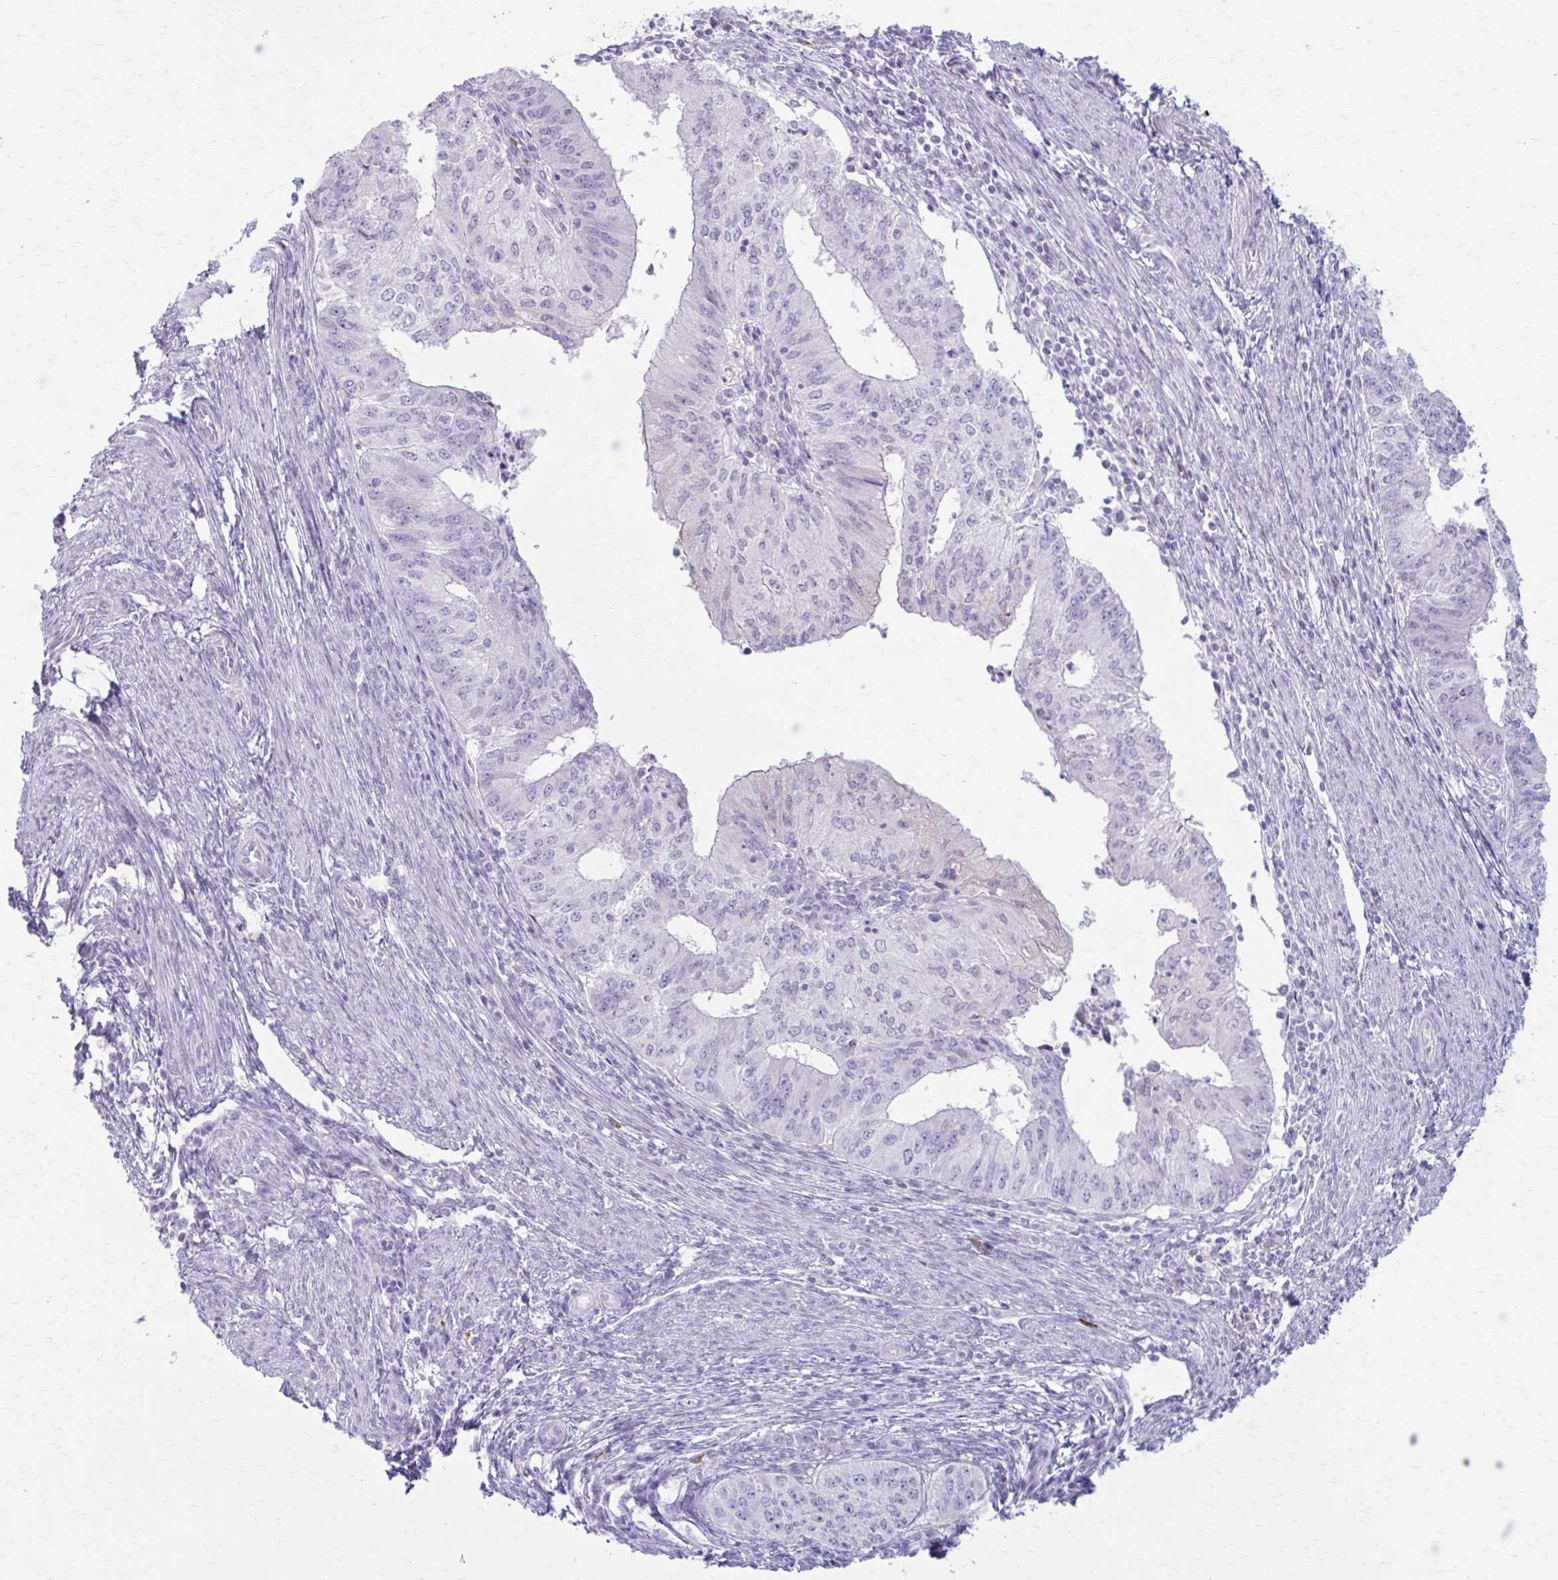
{"staining": {"intensity": "negative", "quantity": "none", "location": "none"}, "tissue": "endometrial cancer", "cell_type": "Tumor cells", "image_type": "cancer", "snomed": [{"axis": "morphology", "description": "Adenocarcinoma, NOS"}, {"axis": "topography", "description": "Endometrium"}], "caption": "Immunohistochemistry (IHC) photomicrograph of human endometrial cancer (adenocarcinoma) stained for a protein (brown), which demonstrates no expression in tumor cells.", "gene": "LDLRAP1", "patient": {"sex": "female", "age": 50}}